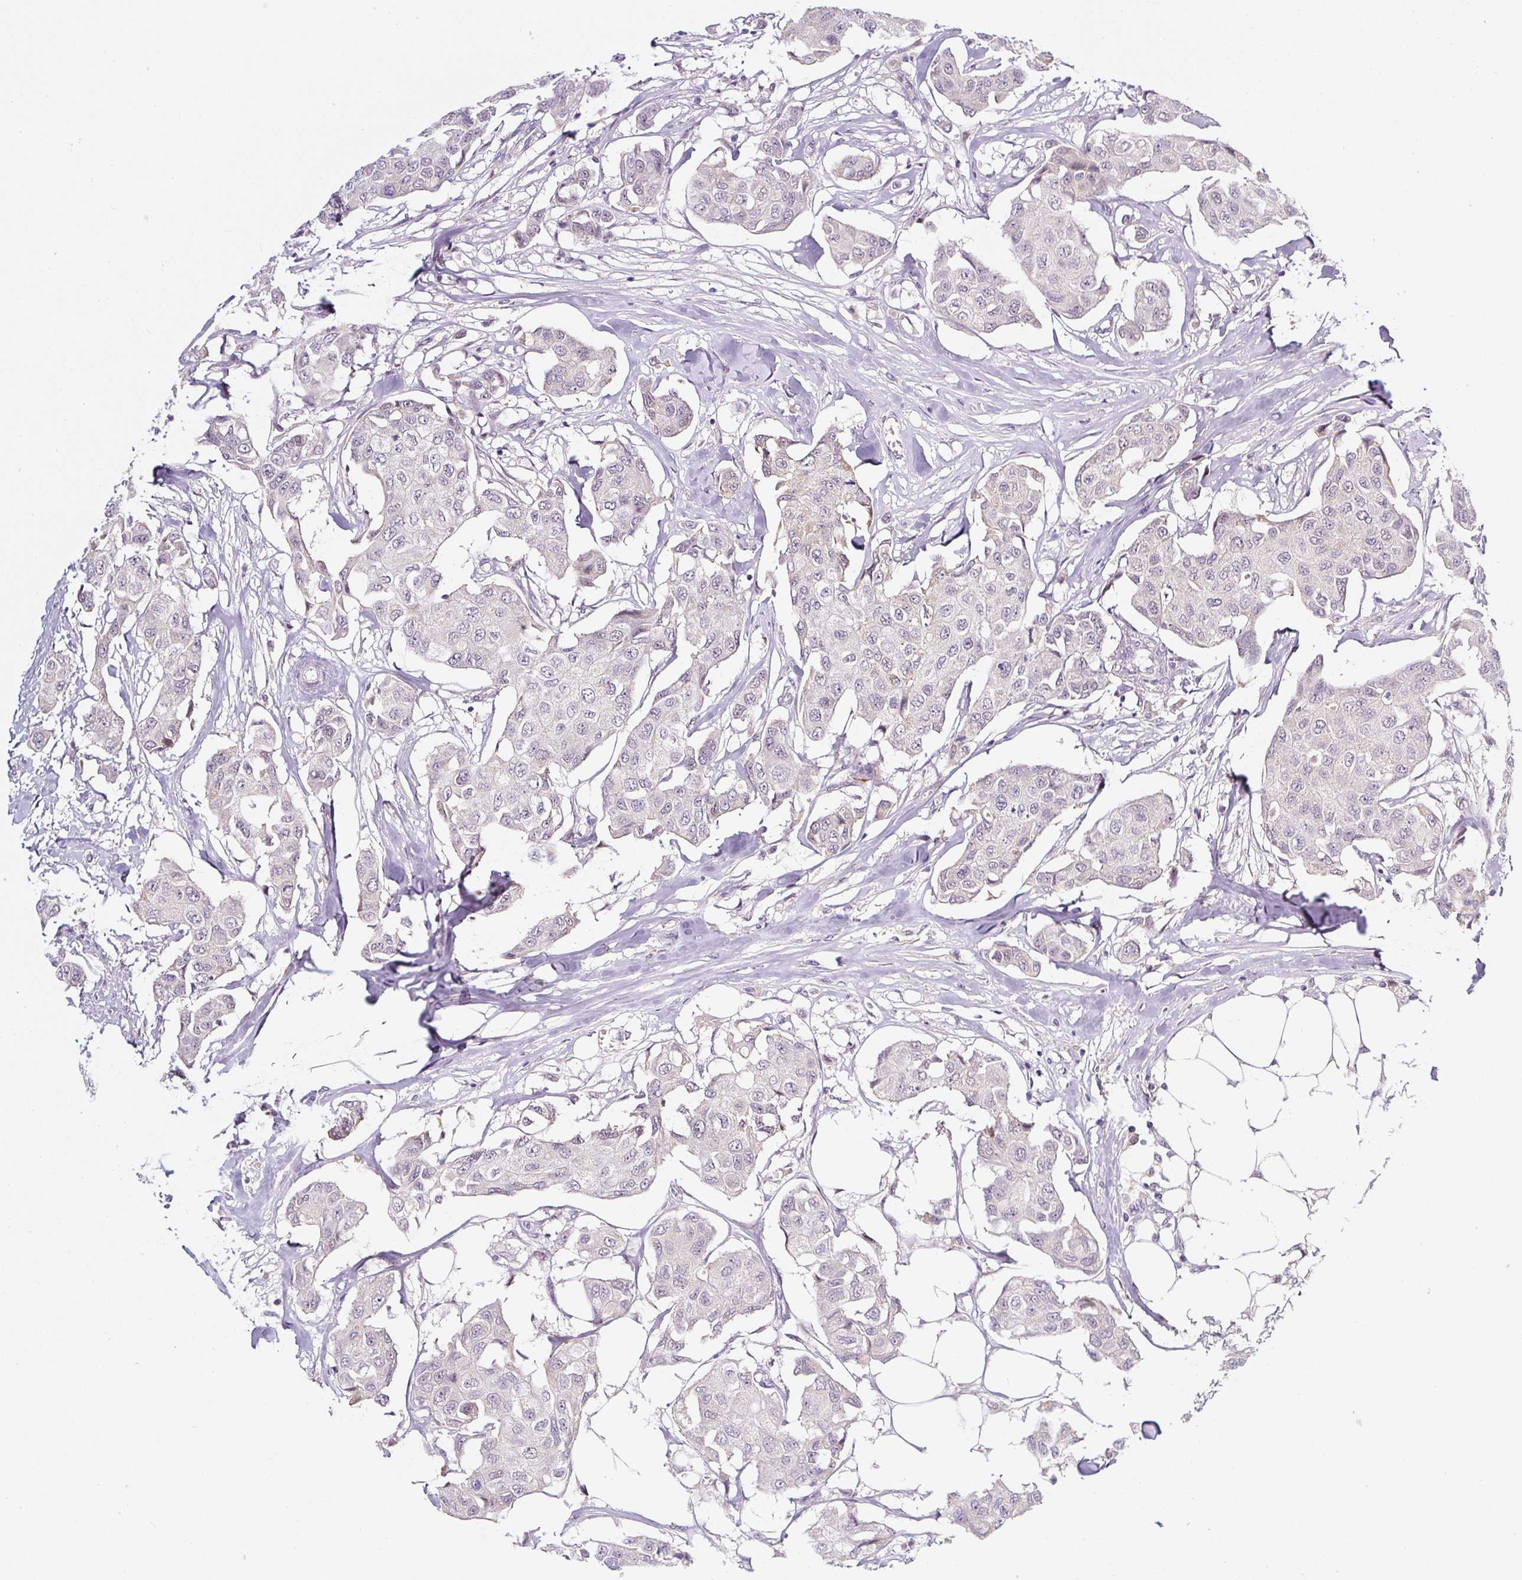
{"staining": {"intensity": "negative", "quantity": "none", "location": "none"}, "tissue": "breast cancer", "cell_type": "Tumor cells", "image_type": "cancer", "snomed": [{"axis": "morphology", "description": "Duct carcinoma"}, {"axis": "topography", "description": "Breast"}, {"axis": "topography", "description": "Lymph node"}], "caption": "Human breast infiltrating ductal carcinoma stained for a protein using IHC reveals no staining in tumor cells.", "gene": "PRKAA2", "patient": {"sex": "female", "age": 80}}